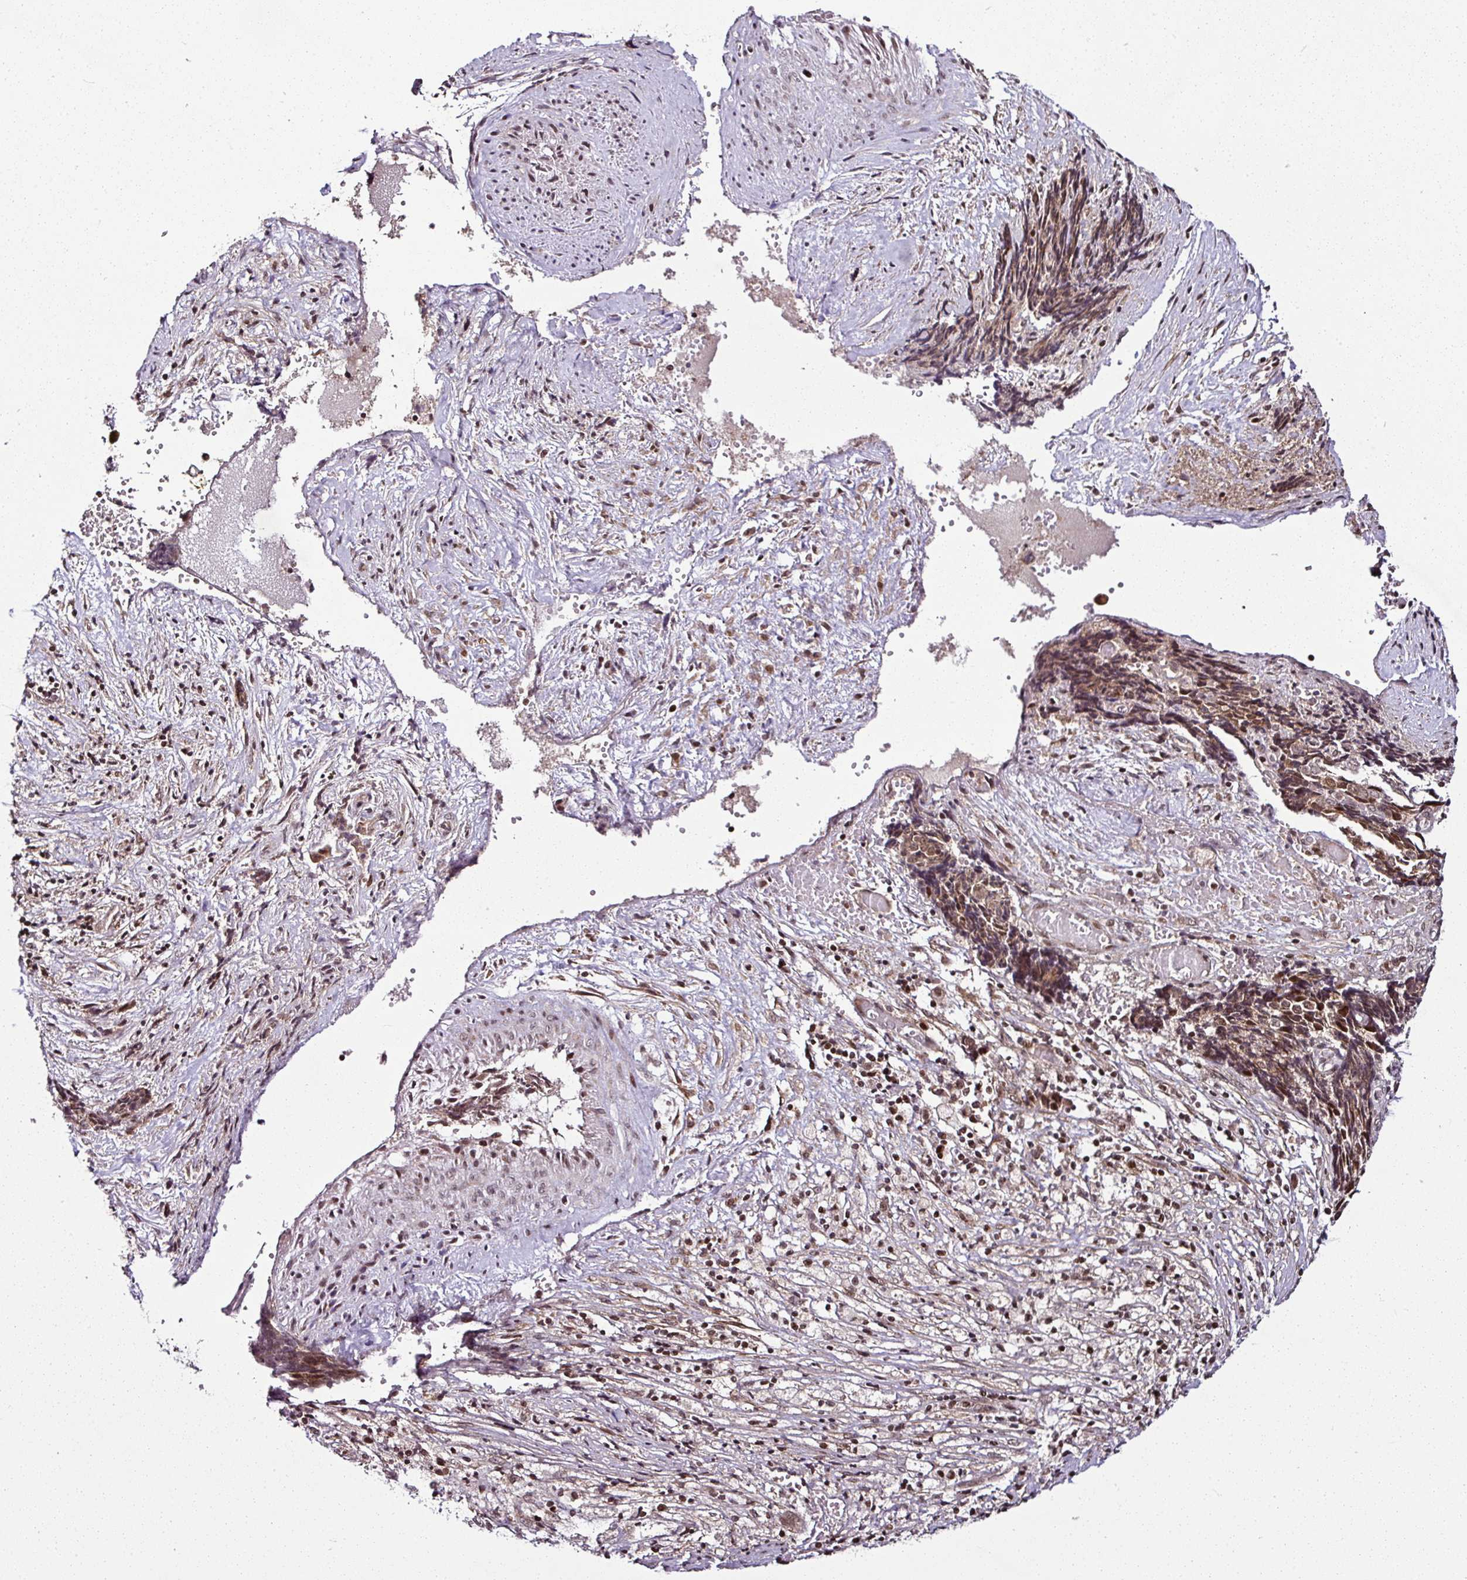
{"staining": {"intensity": "weak", "quantity": ">75%", "location": "cytoplasmic/membranous,nuclear"}, "tissue": "ovarian cancer", "cell_type": "Tumor cells", "image_type": "cancer", "snomed": [{"axis": "morphology", "description": "Carcinoma, endometroid"}, {"axis": "topography", "description": "Ovary"}], "caption": "This photomicrograph shows ovarian endometroid carcinoma stained with immunohistochemistry (IHC) to label a protein in brown. The cytoplasmic/membranous and nuclear of tumor cells show weak positivity for the protein. Nuclei are counter-stained blue.", "gene": "COPRS", "patient": {"sex": "female", "age": 42}}